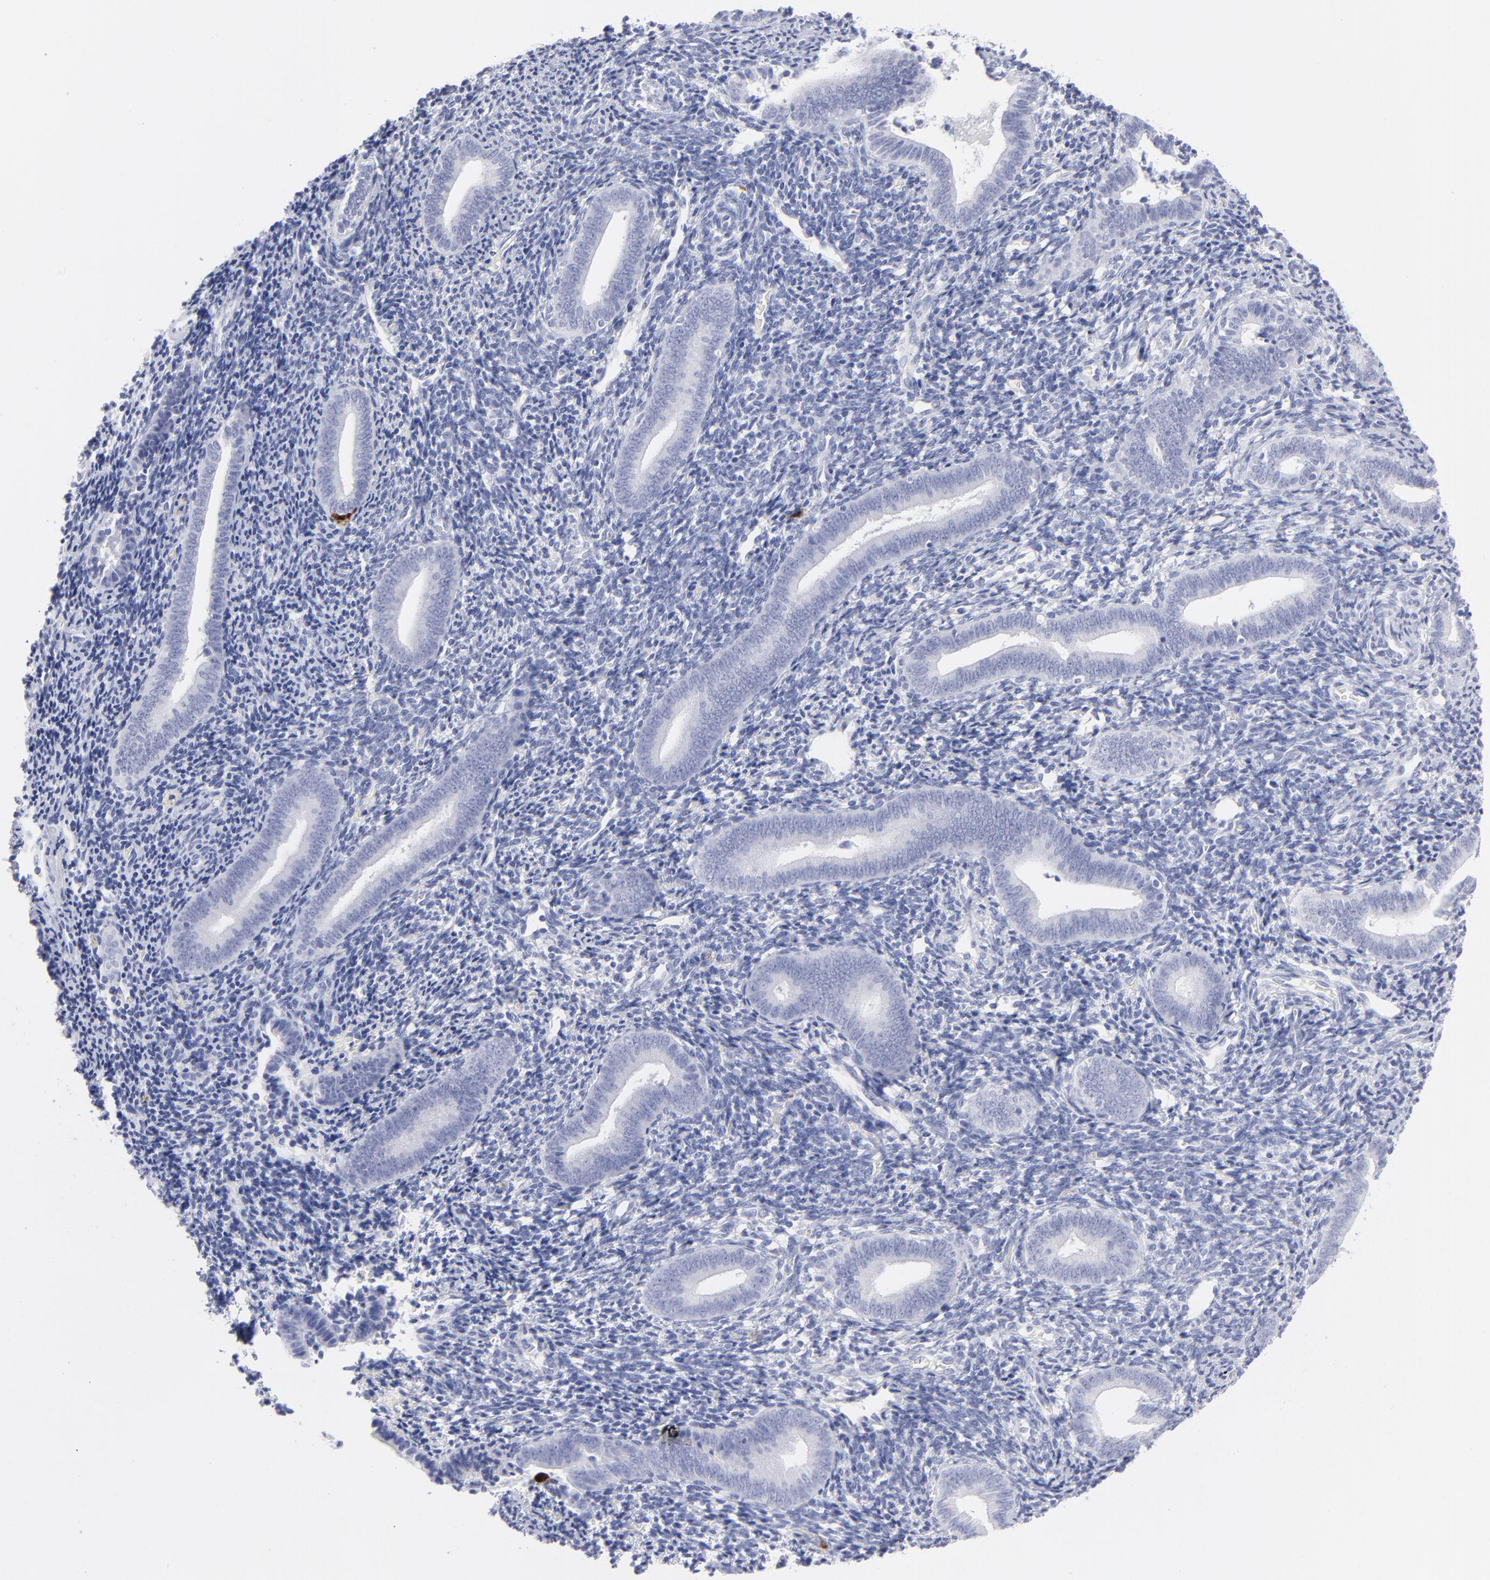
{"staining": {"intensity": "strong", "quantity": "<25%", "location": "cytoplasmic/membranous"}, "tissue": "endometrium", "cell_type": "Cells in endometrial stroma", "image_type": "normal", "snomed": [{"axis": "morphology", "description": "Normal tissue, NOS"}, {"axis": "topography", "description": "Uterus"}, {"axis": "topography", "description": "Endometrium"}], "caption": "Immunohistochemical staining of benign human endometrium reveals medium levels of strong cytoplasmic/membranous expression in approximately <25% of cells in endometrial stroma. (Brightfield microscopy of DAB IHC at high magnification).", "gene": "CCNB1", "patient": {"sex": "female", "age": 33}}